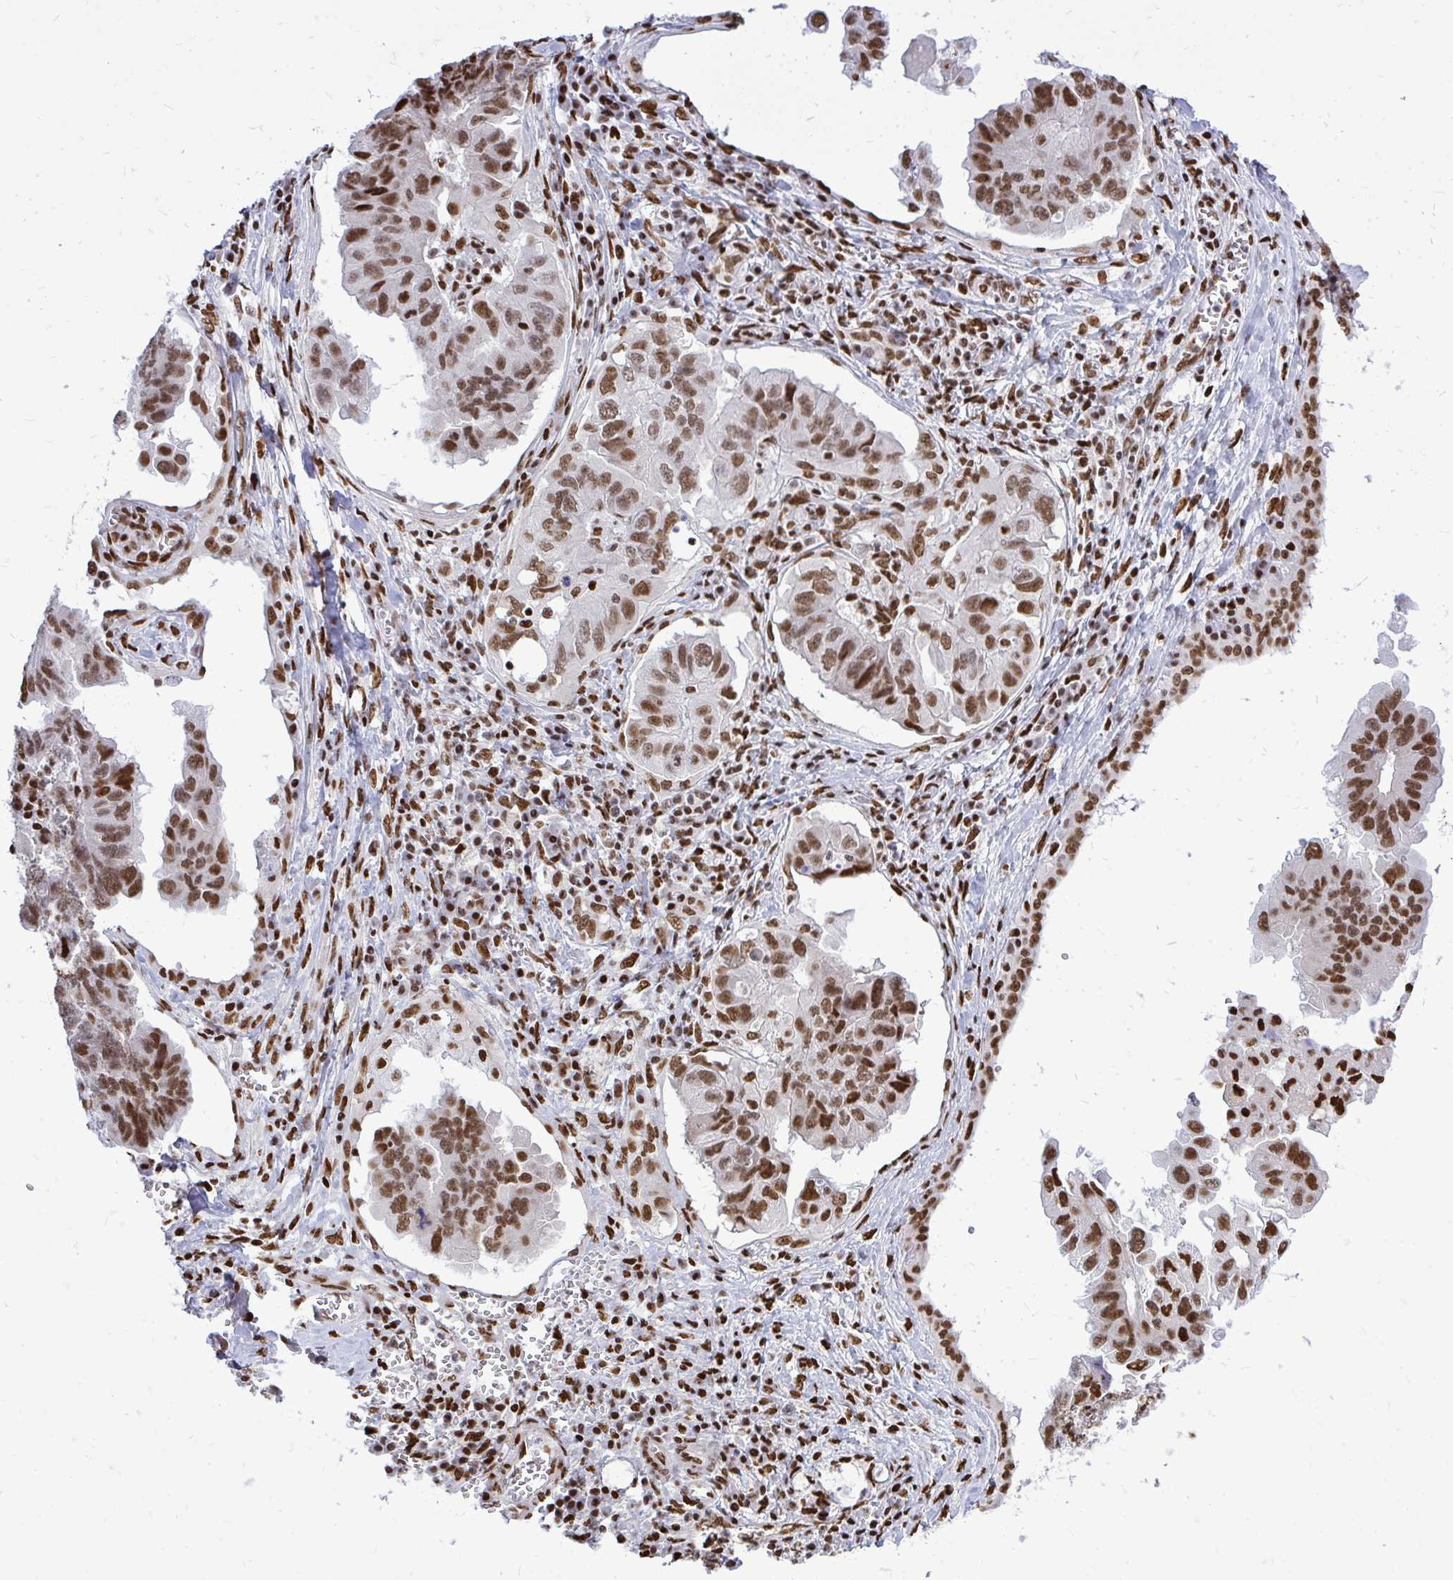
{"staining": {"intensity": "strong", "quantity": ">75%", "location": "nuclear"}, "tissue": "ovarian cancer", "cell_type": "Tumor cells", "image_type": "cancer", "snomed": [{"axis": "morphology", "description": "Cystadenocarcinoma, serous, NOS"}, {"axis": "topography", "description": "Ovary"}], "caption": "Human ovarian cancer (serous cystadenocarcinoma) stained for a protein (brown) shows strong nuclear positive positivity in about >75% of tumor cells.", "gene": "TBL1Y", "patient": {"sex": "female", "age": 79}}